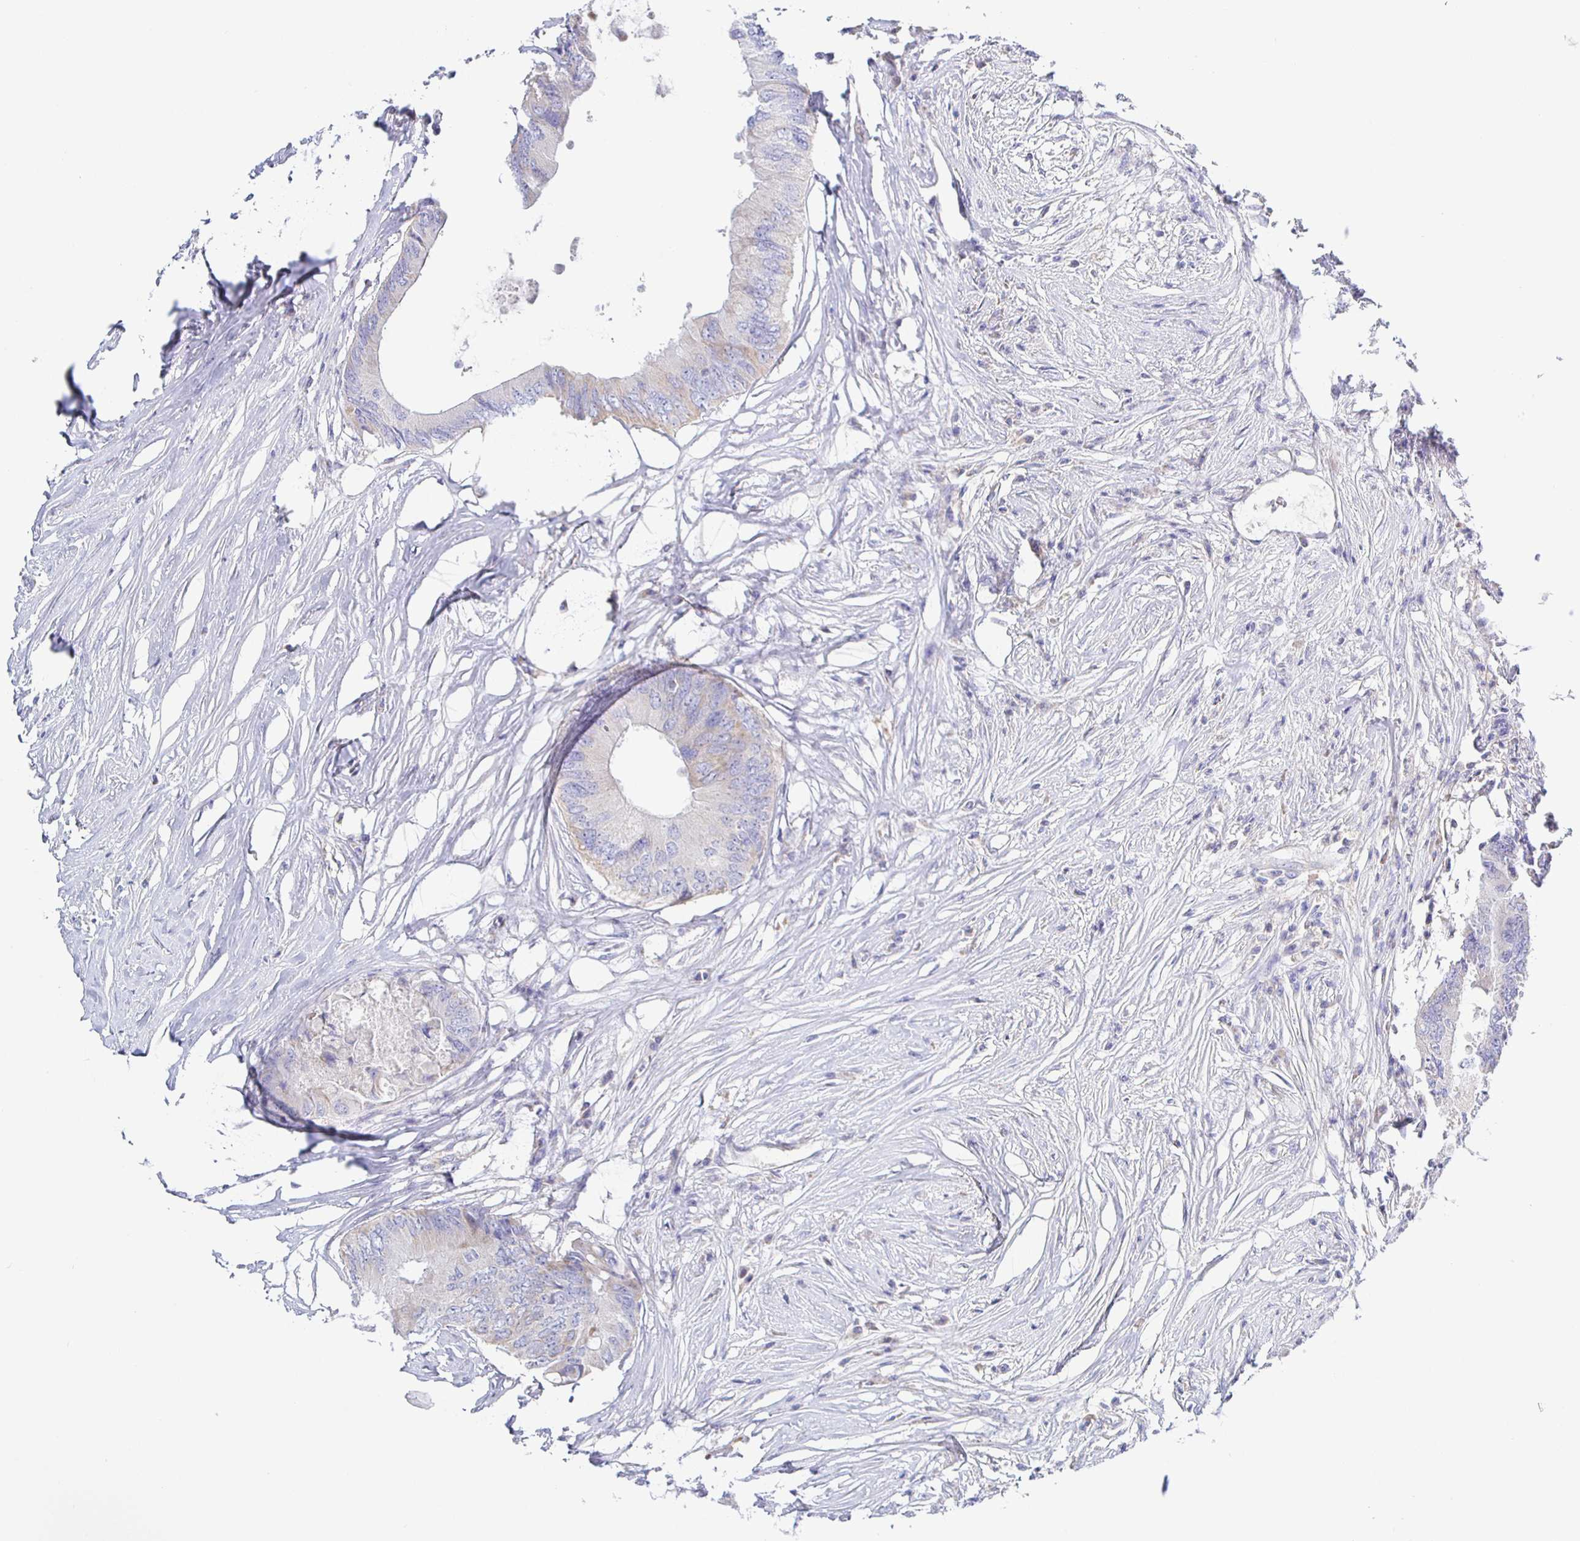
{"staining": {"intensity": "weak", "quantity": "<25%", "location": "cytoplasmic/membranous"}, "tissue": "colorectal cancer", "cell_type": "Tumor cells", "image_type": "cancer", "snomed": [{"axis": "morphology", "description": "Adenocarcinoma, NOS"}, {"axis": "topography", "description": "Colon"}], "caption": "IHC photomicrograph of human colorectal cancer stained for a protein (brown), which displays no expression in tumor cells. The staining is performed using DAB brown chromogen with nuclei counter-stained in using hematoxylin.", "gene": "SYNGR4", "patient": {"sex": "male", "age": 71}}